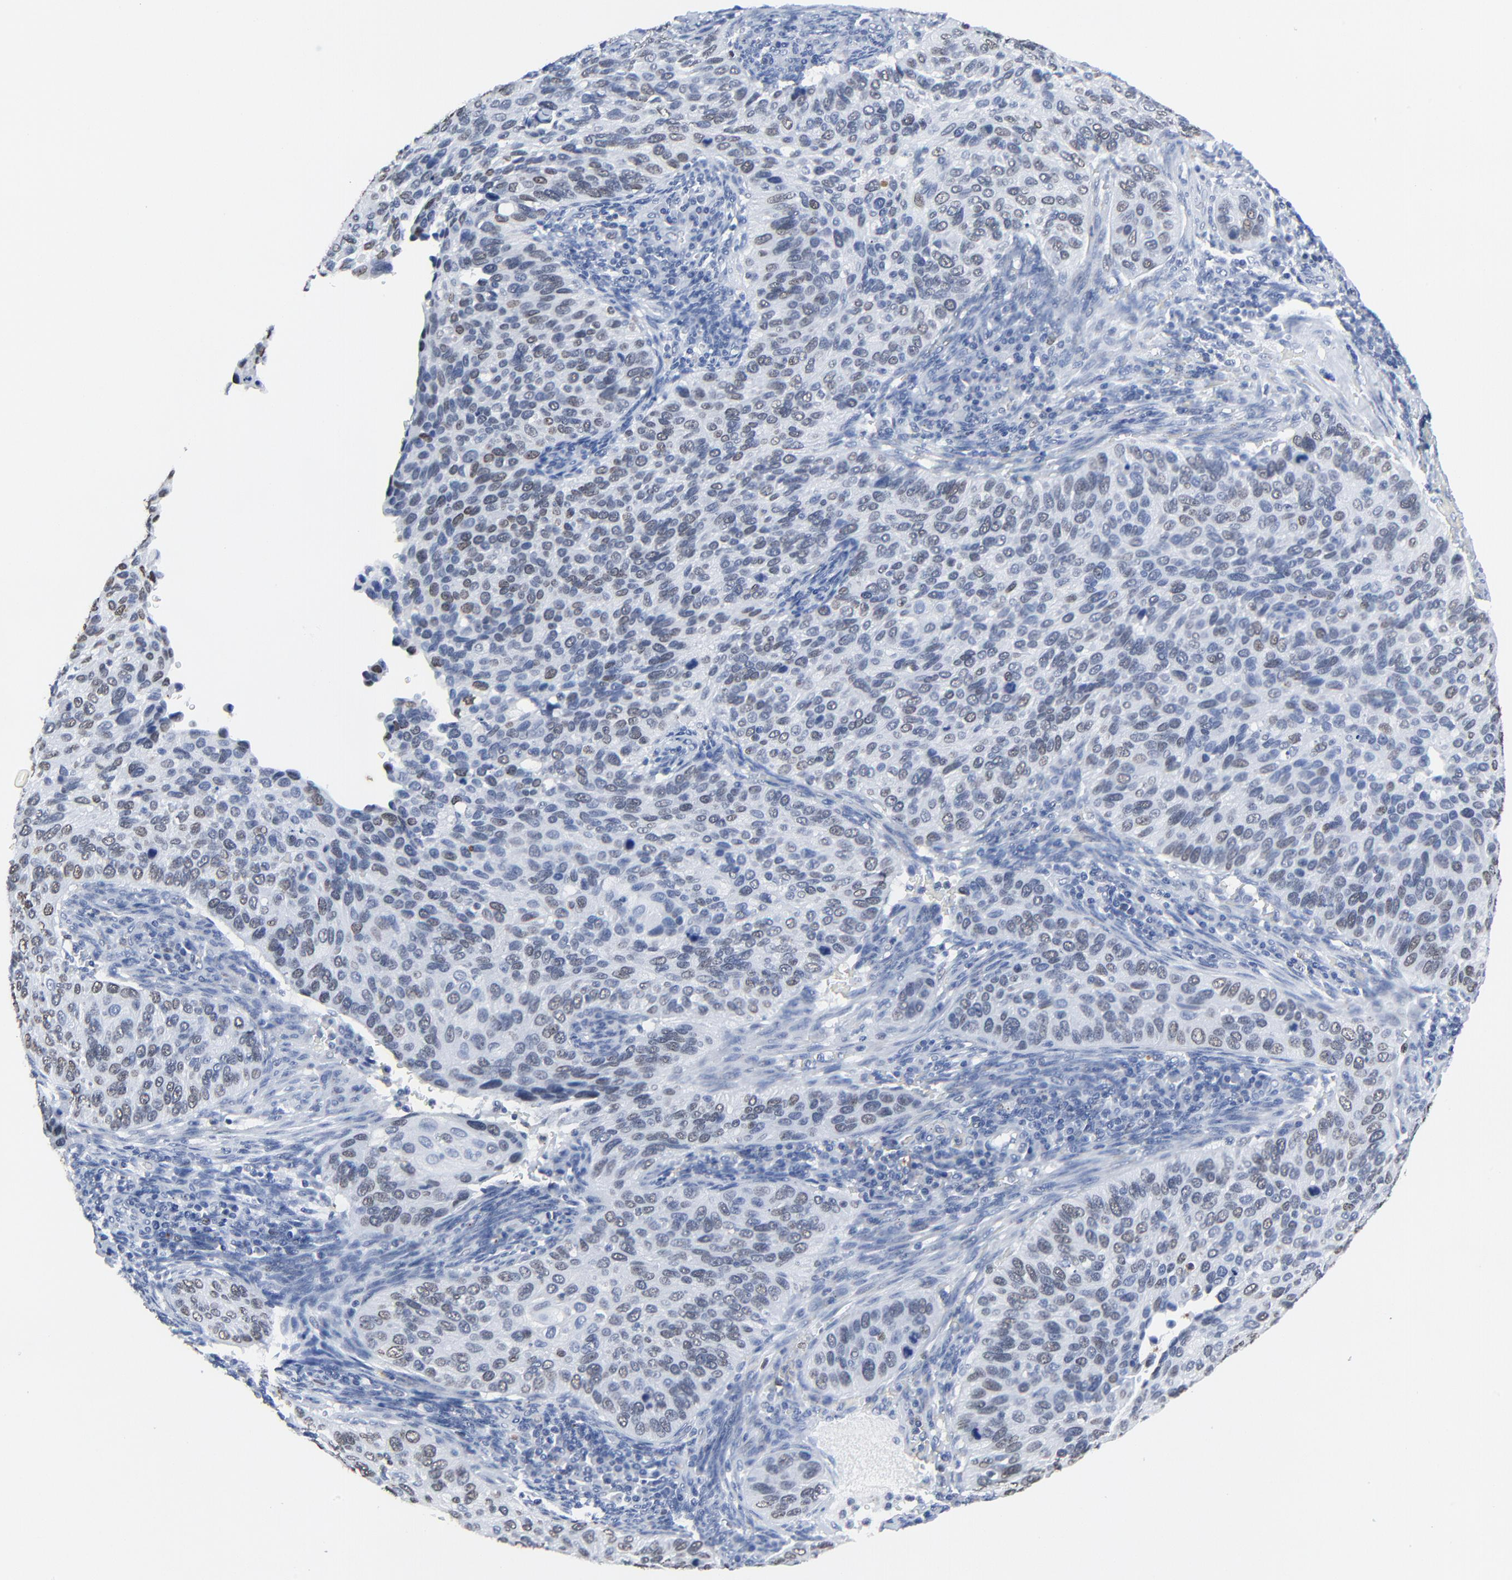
{"staining": {"intensity": "weak", "quantity": "25%-75%", "location": "nuclear"}, "tissue": "cervical cancer", "cell_type": "Tumor cells", "image_type": "cancer", "snomed": [{"axis": "morphology", "description": "Adenocarcinoma, NOS"}, {"axis": "topography", "description": "Cervix"}], "caption": "This image demonstrates adenocarcinoma (cervical) stained with IHC to label a protein in brown. The nuclear of tumor cells show weak positivity for the protein. Nuclei are counter-stained blue.", "gene": "BIRC3", "patient": {"sex": "female", "age": 29}}